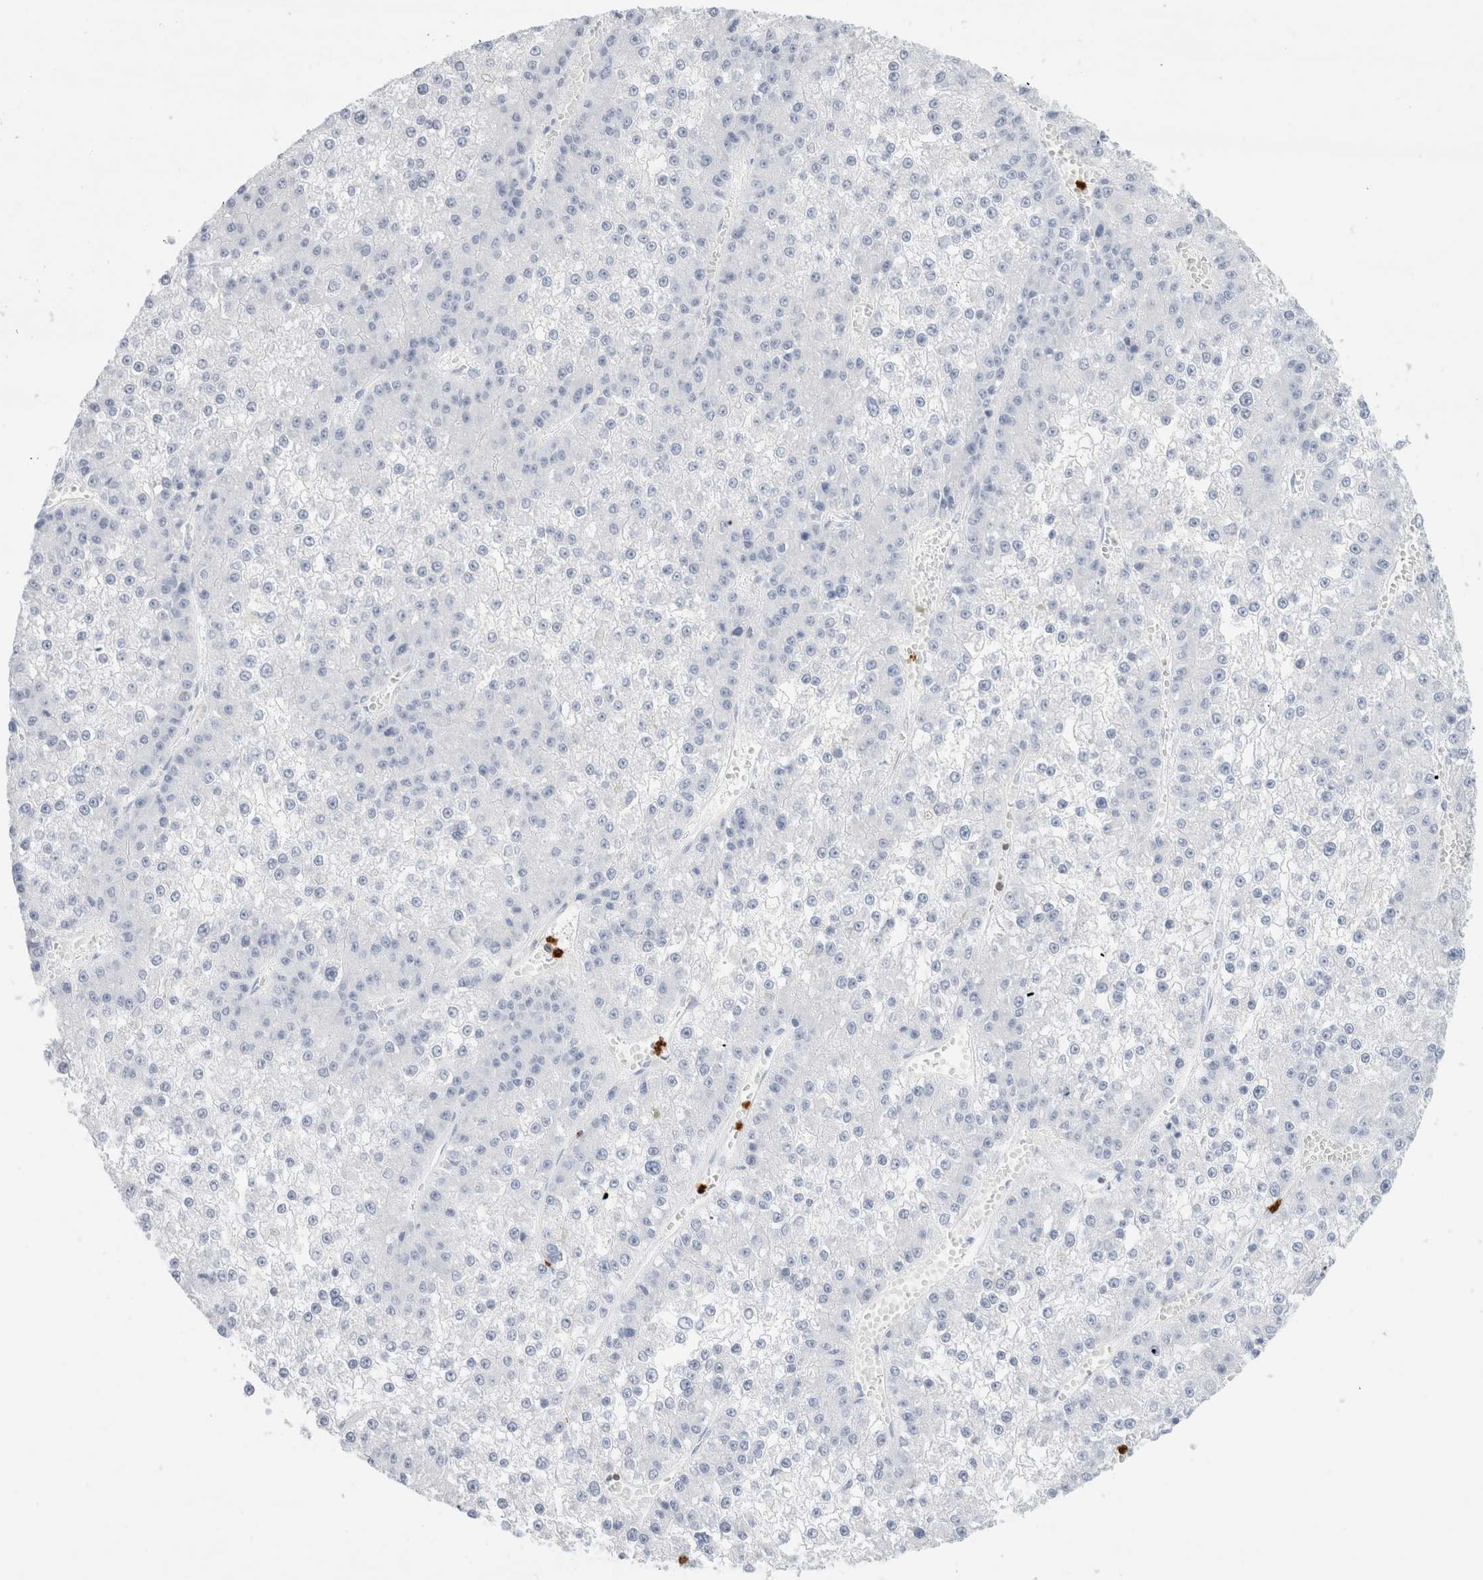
{"staining": {"intensity": "negative", "quantity": "none", "location": "none"}, "tissue": "liver cancer", "cell_type": "Tumor cells", "image_type": "cancer", "snomed": [{"axis": "morphology", "description": "Carcinoma, Hepatocellular, NOS"}, {"axis": "topography", "description": "Liver"}], "caption": "The IHC photomicrograph has no significant positivity in tumor cells of liver cancer tissue.", "gene": "ALOX5AP", "patient": {"sex": "female", "age": 73}}